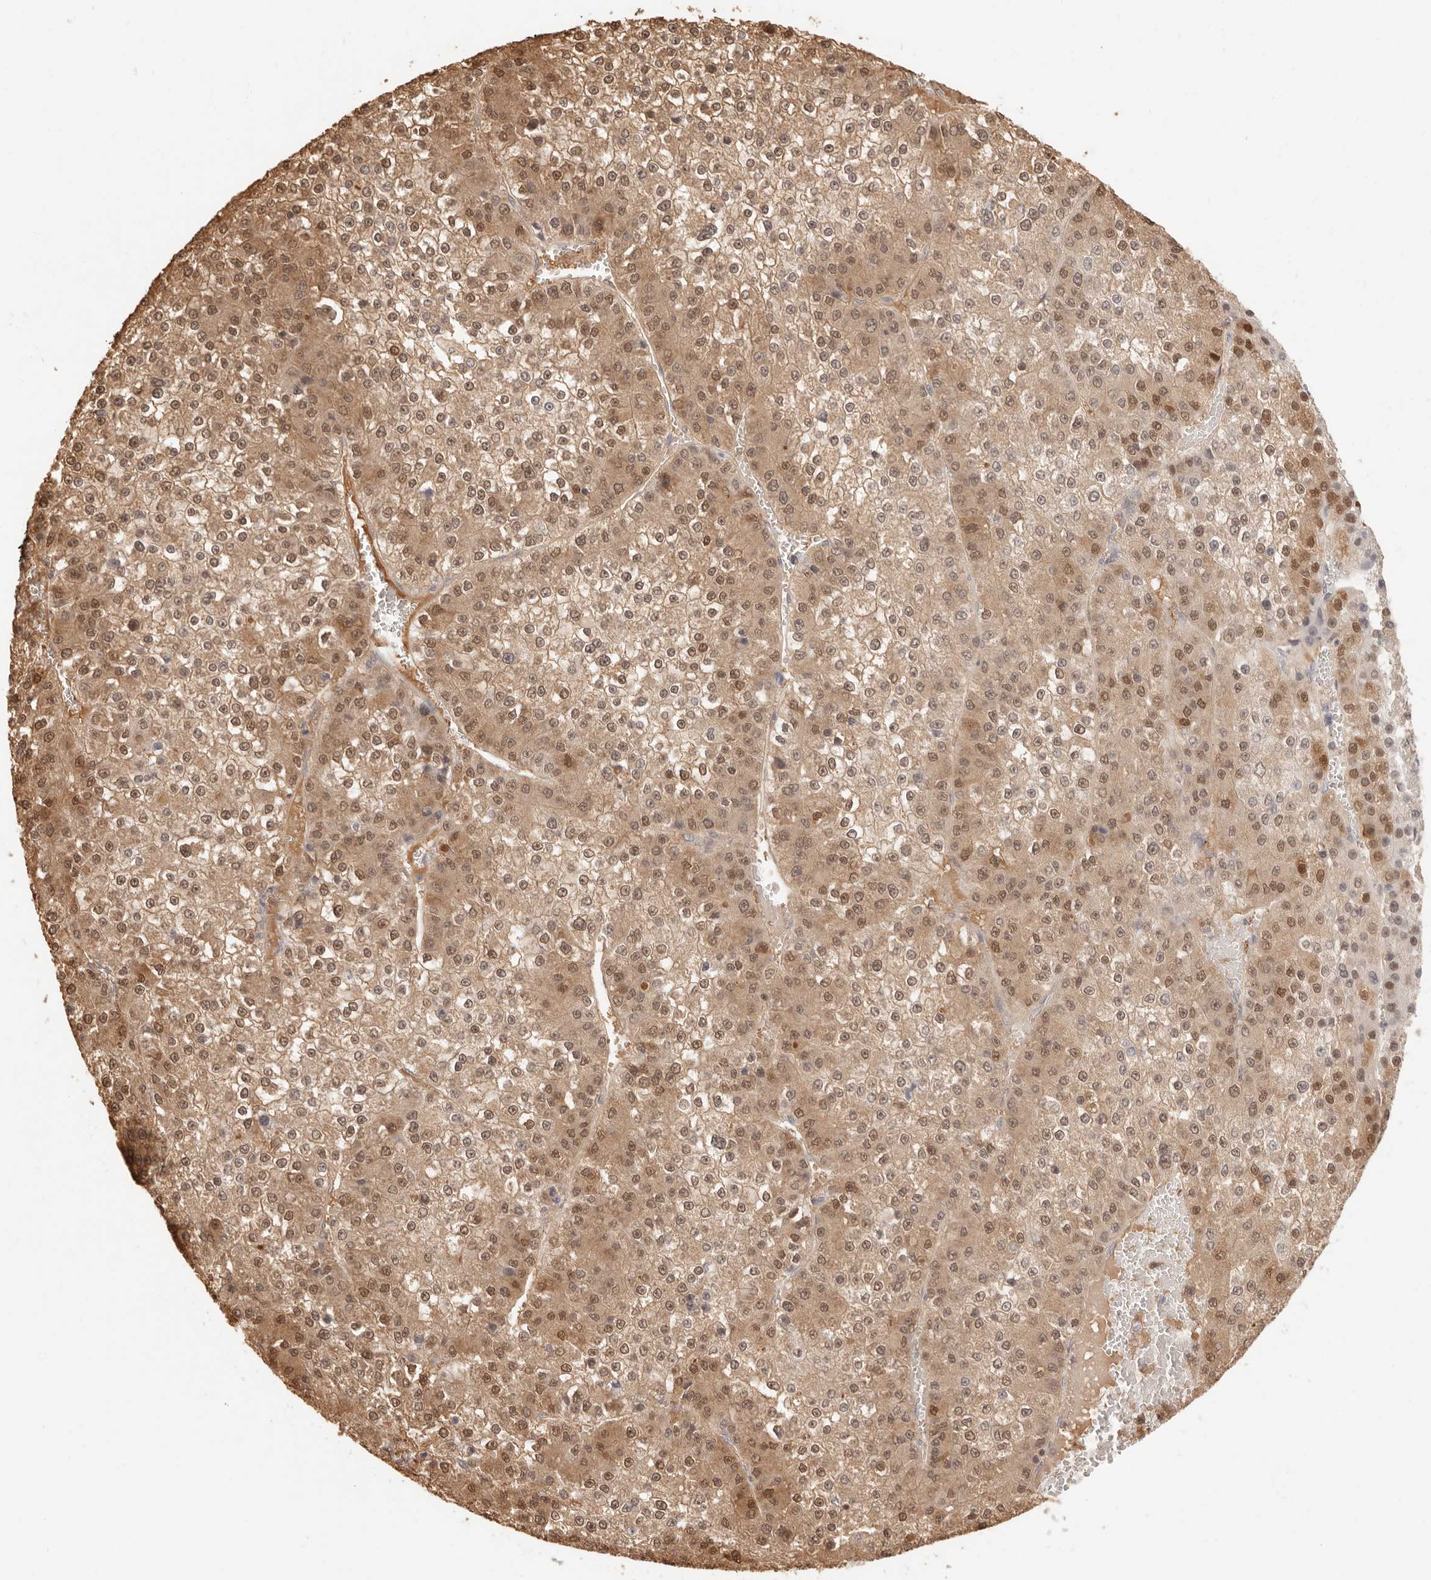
{"staining": {"intensity": "moderate", "quantity": ">75%", "location": "cytoplasmic/membranous,nuclear"}, "tissue": "liver cancer", "cell_type": "Tumor cells", "image_type": "cancer", "snomed": [{"axis": "morphology", "description": "Carcinoma, Hepatocellular, NOS"}, {"axis": "topography", "description": "Liver"}], "caption": "The immunohistochemical stain highlights moderate cytoplasmic/membranous and nuclear expression in tumor cells of liver cancer tissue.", "gene": "FABP1", "patient": {"sex": "female", "age": 73}}